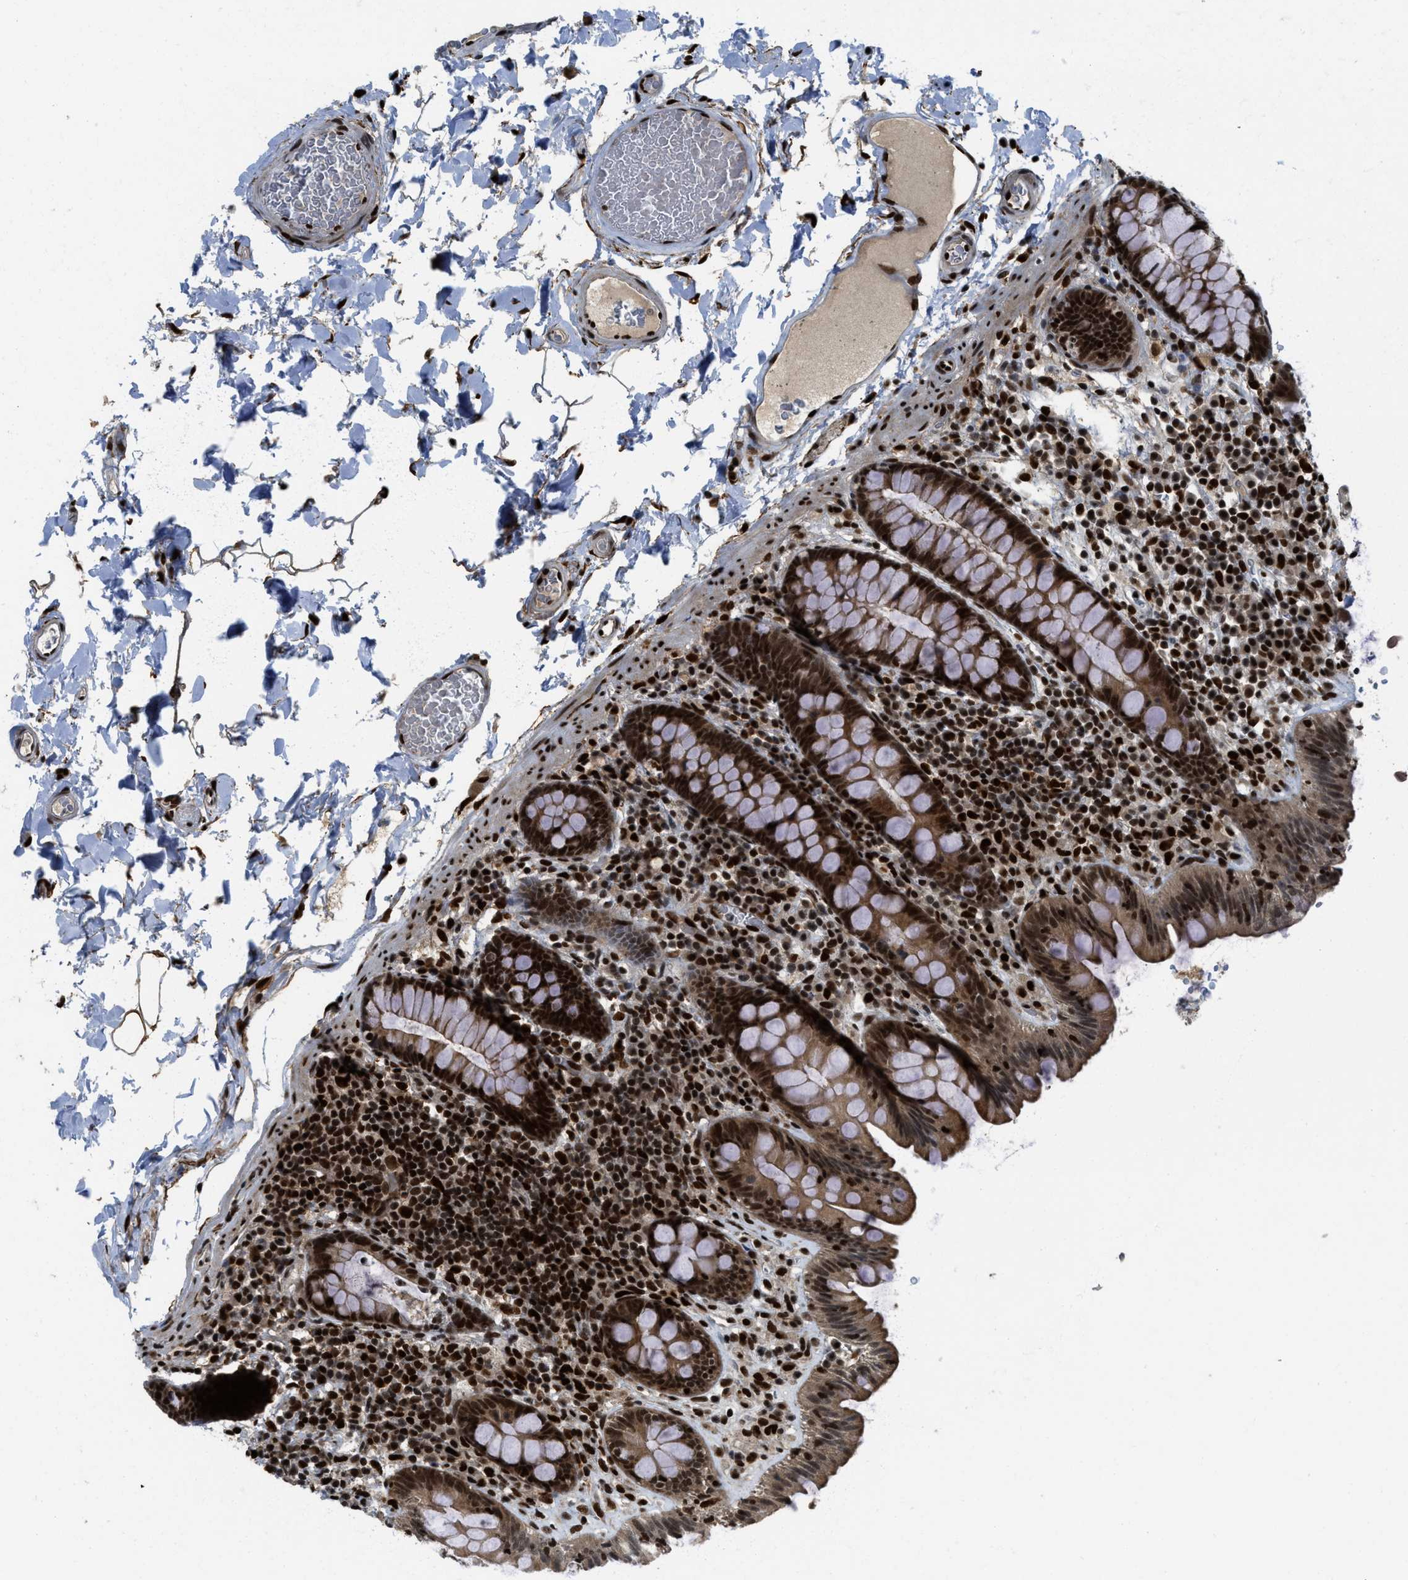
{"staining": {"intensity": "strong", "quantity": ">75%", "location": "cytoplasmic/membranous,nuclear"}, "tissue": "colon", "cell_type": "Endothelial cells", "image_type": "normal", "snomed": [{"axis": "morphology", "description": "Normal tissue, NOS"}, {"axis": "topography", "description": "Colon"}], "caption": "Strong cytoplasmic/membranous,nuclear expression is identified in about >75% of endothelial cells in unremarkable colon.", "gene": "RFX5", "patient": {"sex": "female", "age": 80}}